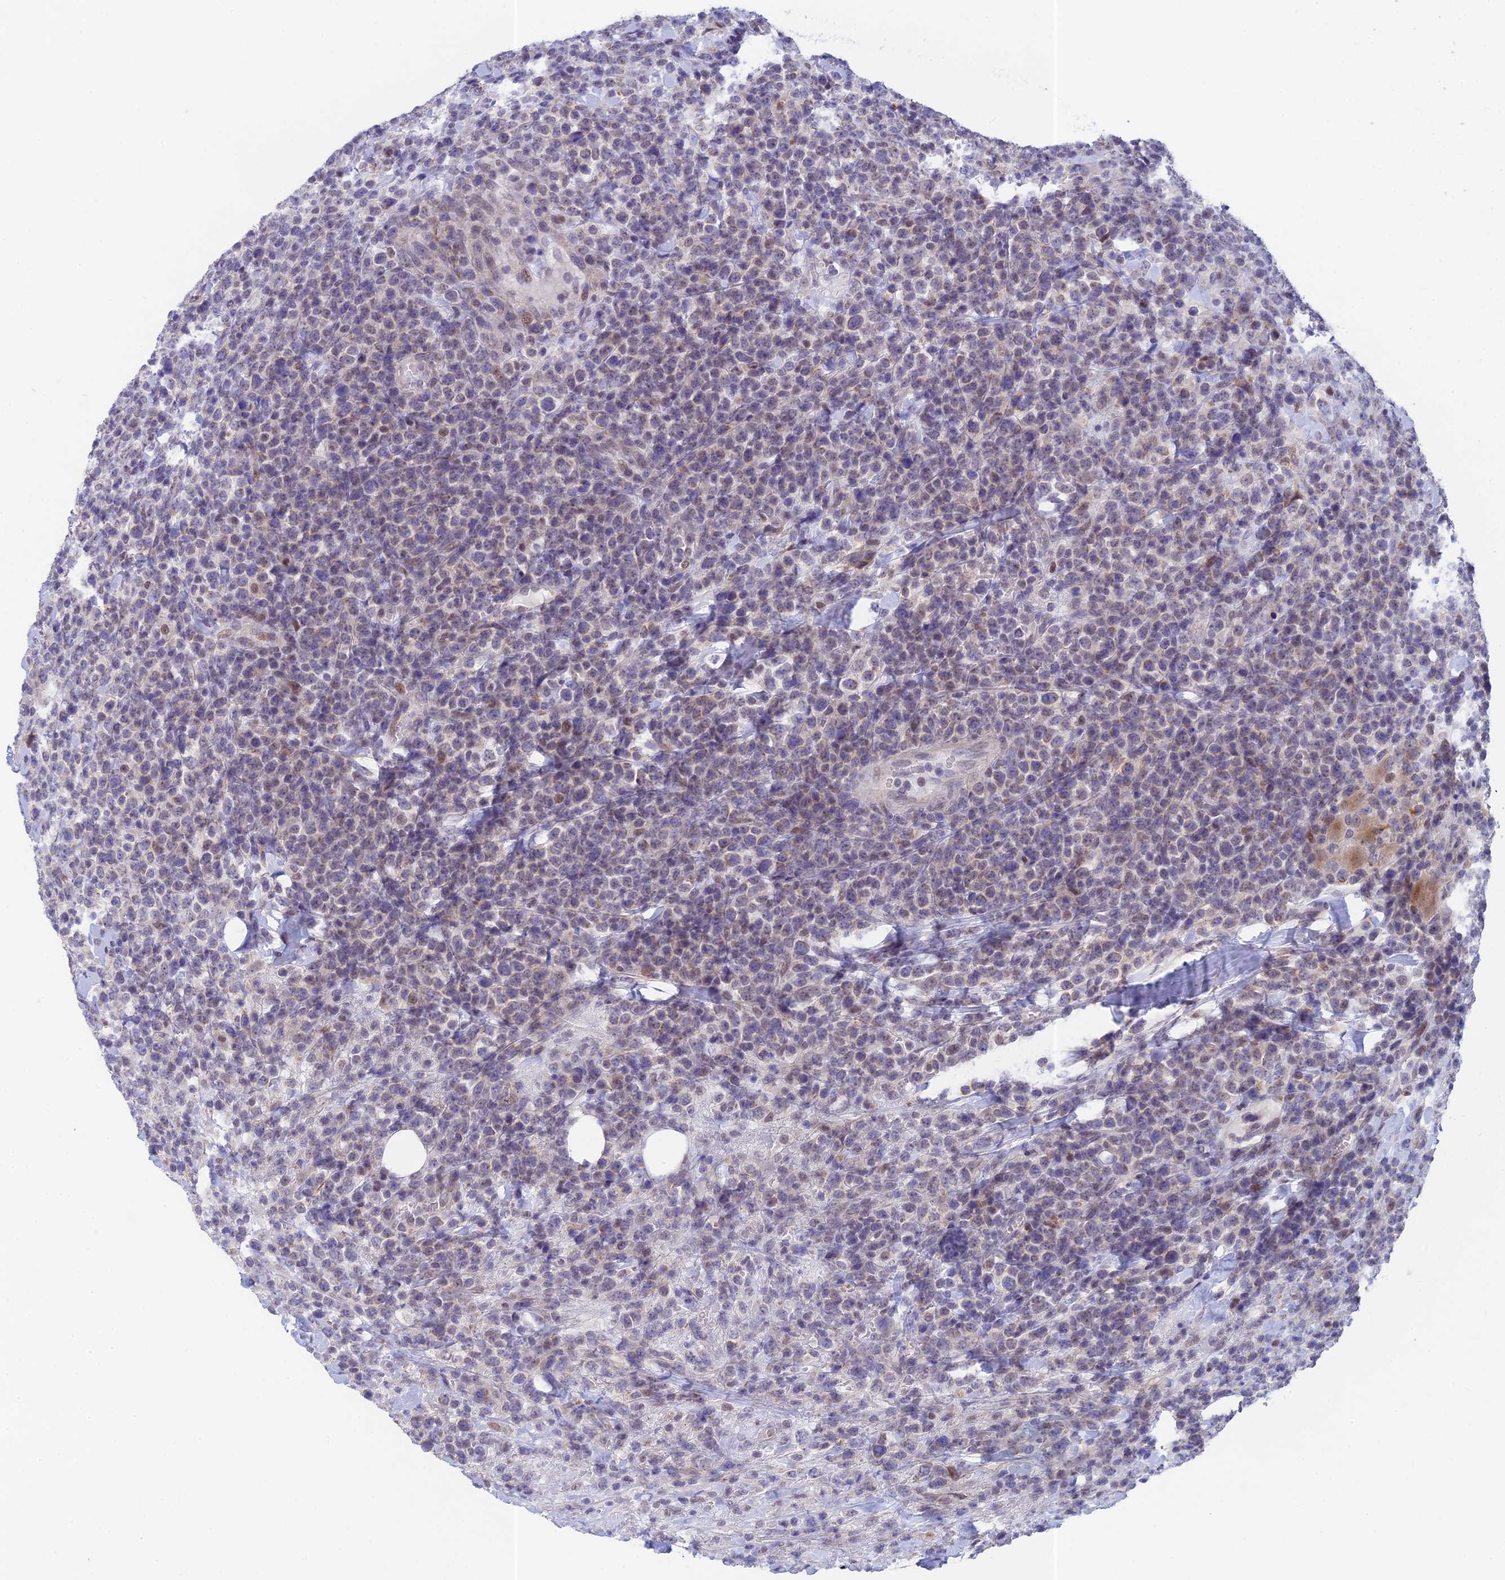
{"staining": {"intensity": "weak", "quantity": "<25%", "location": "cytoplasmic/membranous,nuclear"}, "tissue": "lymphoma", "cell_type": "Tumor cells", "image_type": "cancer", "snomed": [{"axis": "morphology", "description": "Malignant lymphoma, non-Hodgkin's type, High grade"}, {"axis": "topography", "description": "Colon"}], "caption": "Image shows no significant protein staining in tumor cells of malignant lymphoma, non-Hodgkin's type (high-grade).", "gene": "MRPL17", "patient": {"sex": "female", "age": 53}}